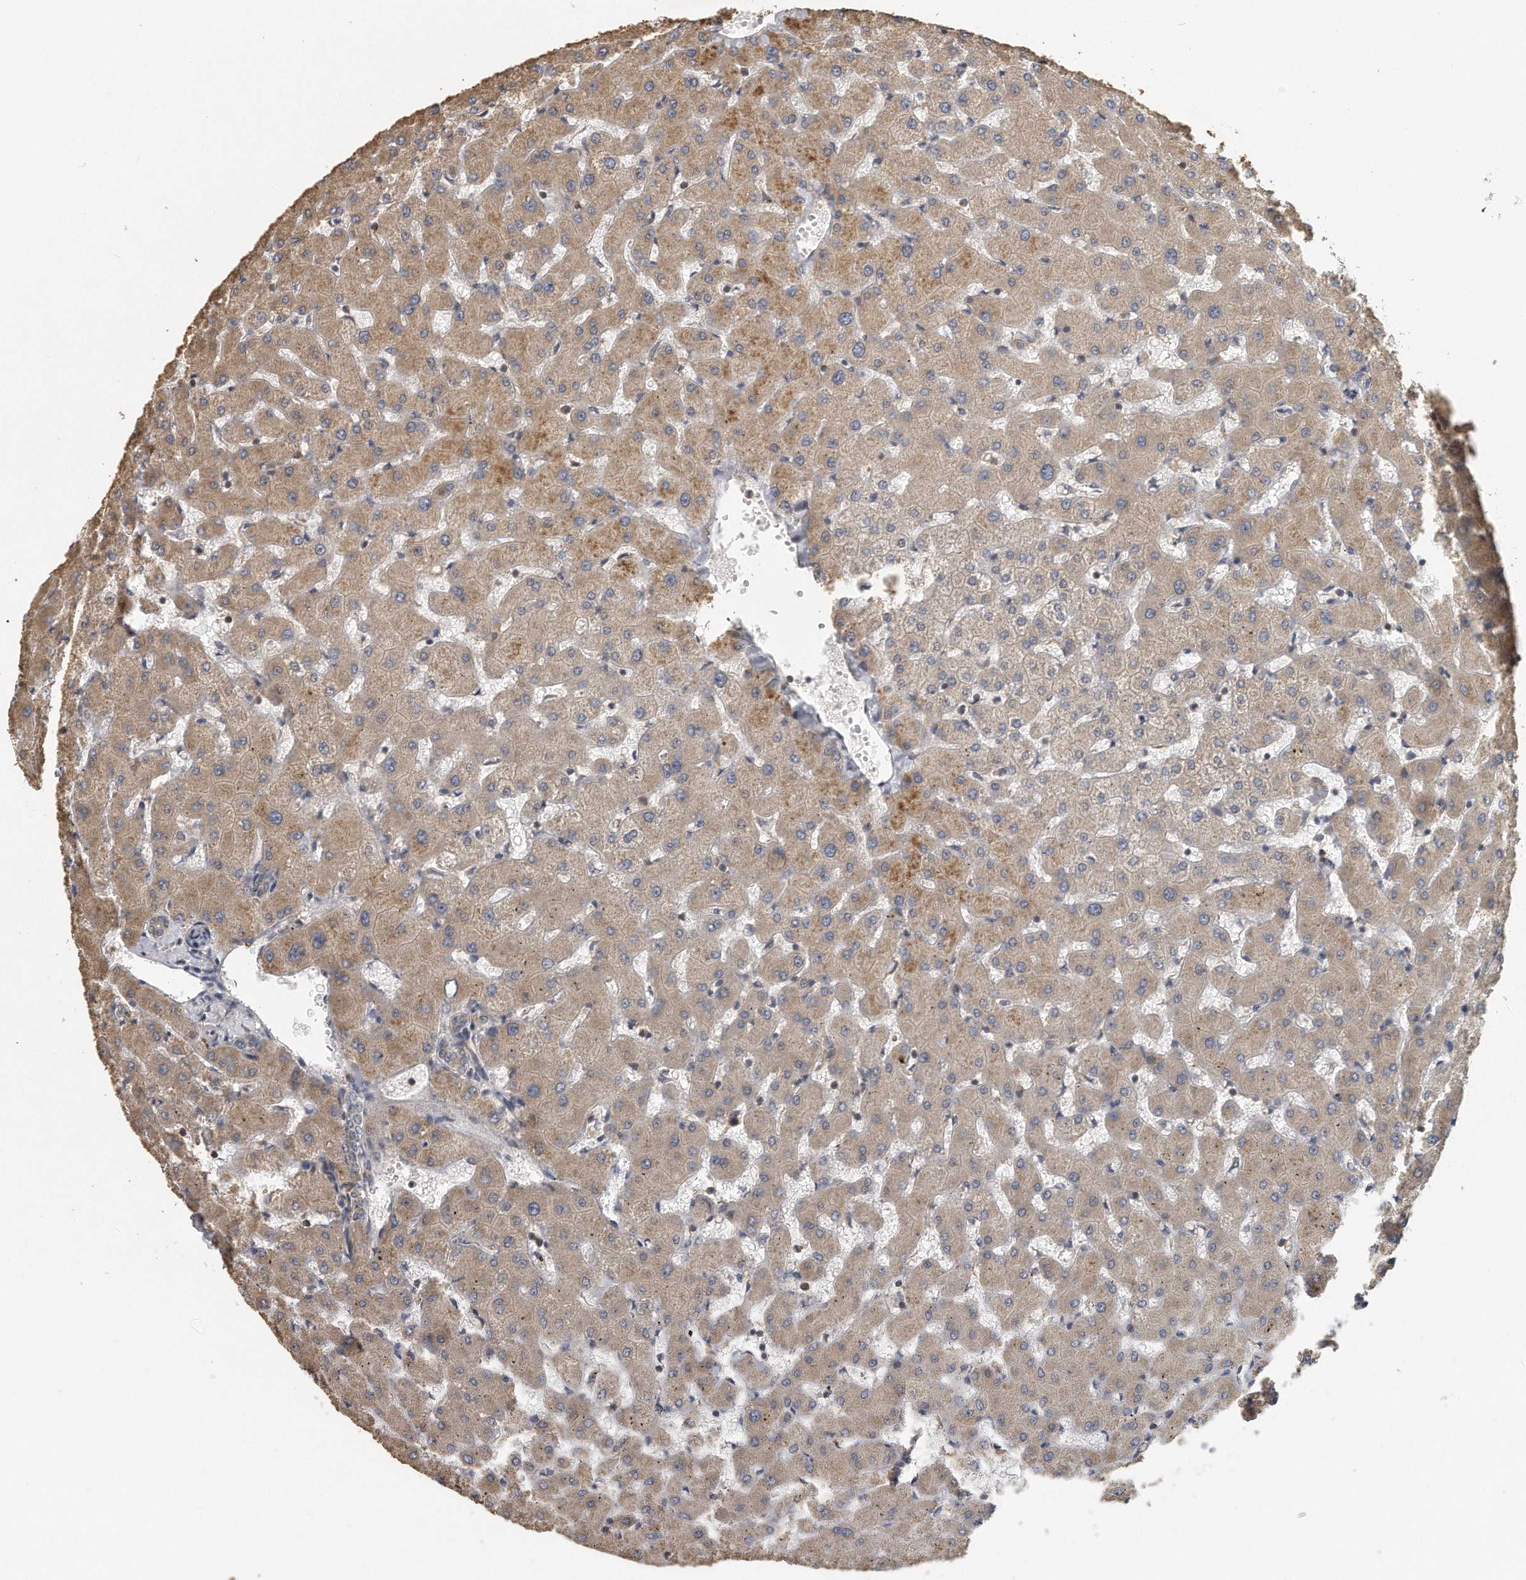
{"staining": {"intensity": "weak", "quantity": ">75%", "location": "cytoplasmic/membranous"}, "tissue": "liver", "cell_type": "Cholangiocytes", "image_type": "normal", "snomed": [{"axis": "morphology", "description": "Normal tissue, NOS"}, {"axis": "topography", "description": "Liver"}], "caption": "Weak cytoplasmic/membranous expression for a protein is identified in approximately >75% of cholangiocytes of unremarkable liver using immunohistochemistry (IHC).", "gene": "EIF3I", "patient": {"sex": "female", "age": 63}}